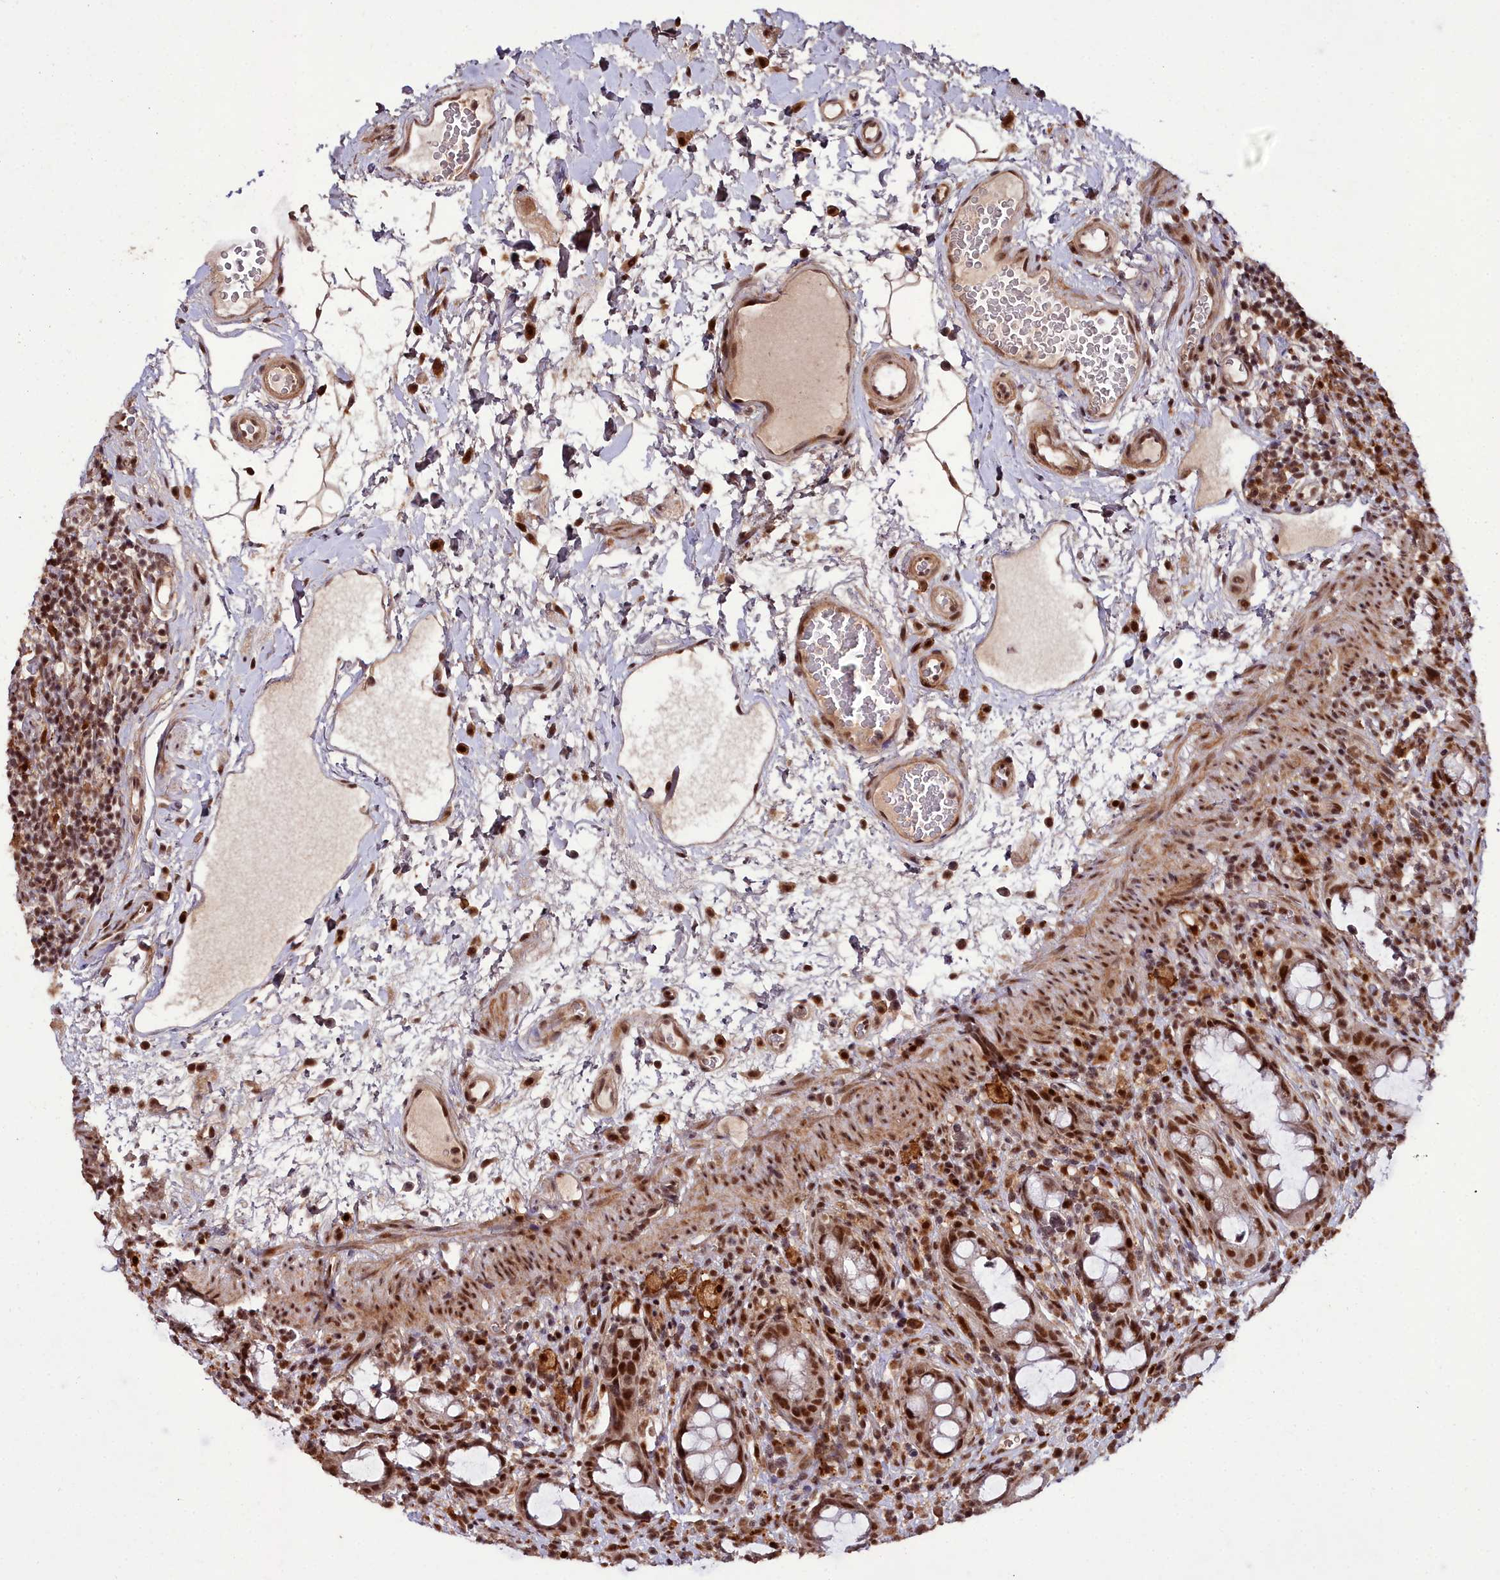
{"staining": {"intensity": "strong", "quantity": ">75%", "location": "cytoplasmic/membranous,nuclear"}, "tissue": "rectum", "cell_type": "Glandular cells", "image_type": "normal", "snomed": [{"axis": "morphology", "description": "Normal tissue, NOS"}, {"axis": "topography", "description": "Rectum"}], "caption": "IHC of unremarkable rectum demonstrates high levels of strong cytoplasmic/membranous,nuclear positivity in about >75% of glandular cells. (IHC, brightfield microscopy, high magnification).", "gene": "CXXC1", "patient": {"sex": "female", "age": 57}}